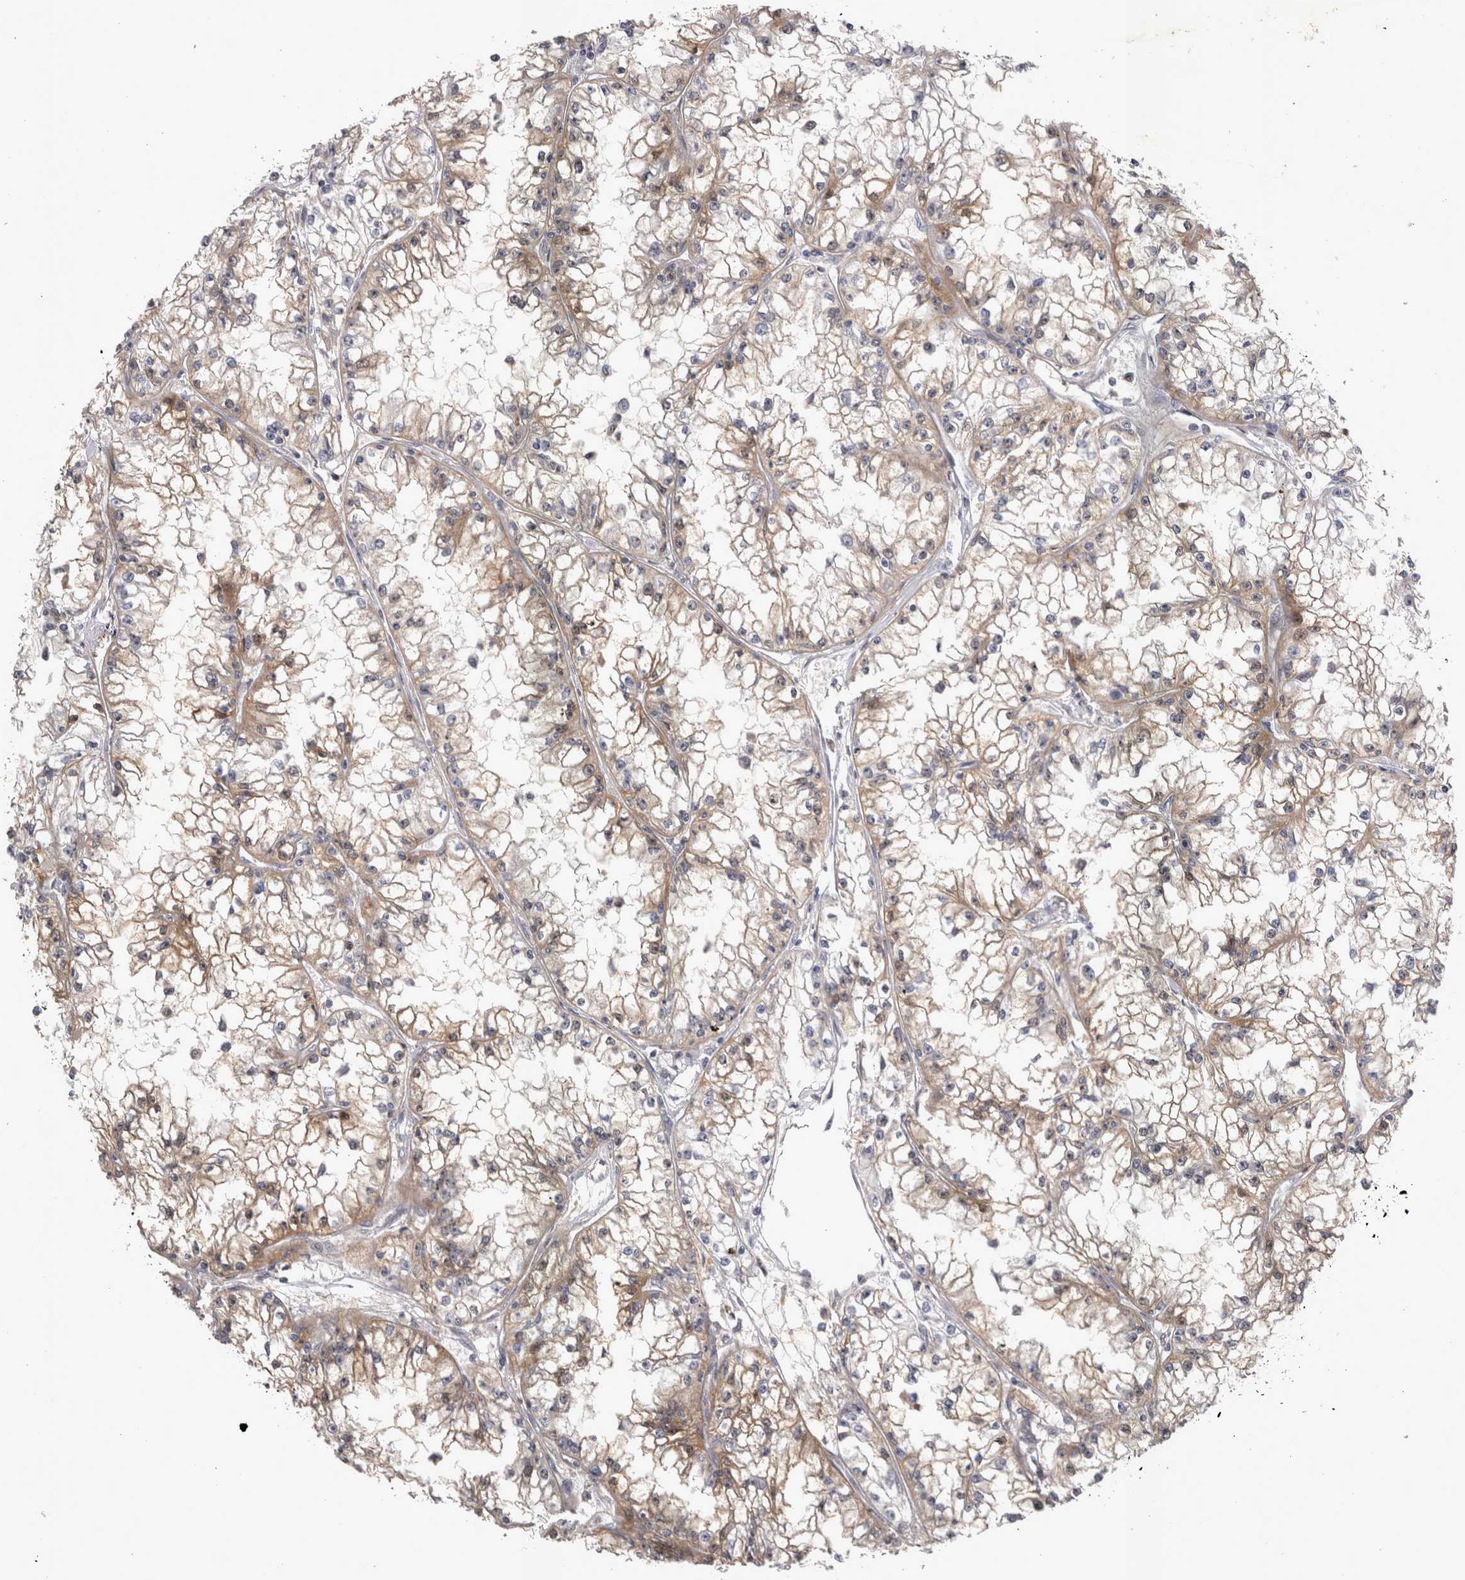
{"staining": {"intensity": "weak", "quantity": "25%-75%", "location": "cytoplasmic/membranous"}, "tissue": "renal cancer", "cell_type": "Tumor cells", "image_type": "cancer", "snomed": [{"axis": "morphology", "description": "Adenocarcinoma, NOS"}, {"axis": "topography", "description": "Kidney"}], "caption": "Tumor cells exhibit weak cytoplasmic/membranous positivity in about 25%-75% of cells in renal adenocarcinoma. Using DAB (3,3'-diaminobenzidine) (brown) and hematoxylin (blue) stains, captured at high magnification using brightfield microscopy.", "gene": "CTBS", "patient": {"sex": "male", "age": 56}}